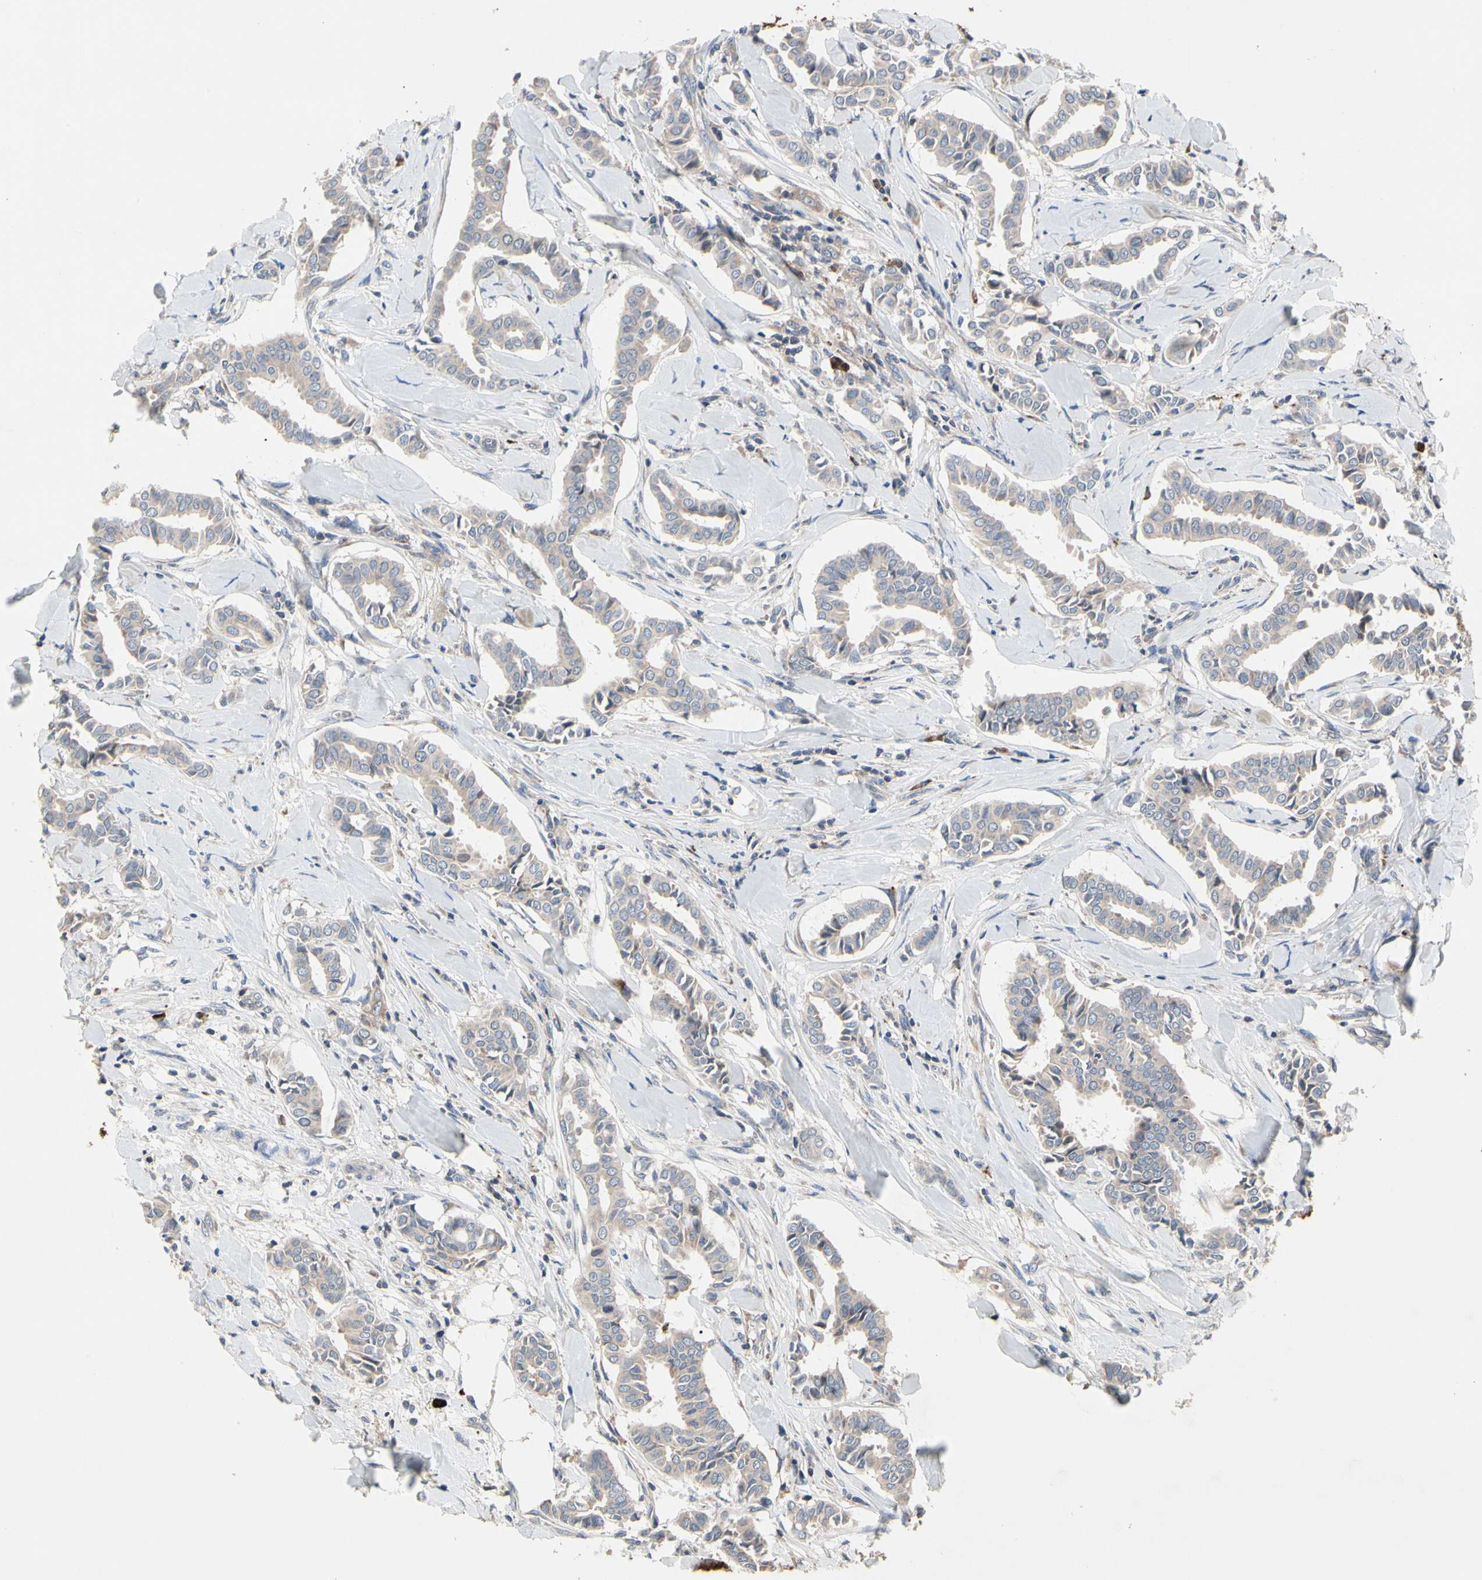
{"staining": {"intensity": "weak", "quantity": ">75%", "location": "cytoplasmic/membranous"}, "tissue": "head and neck cancer", "cell_type": "Tumor cells", "image_type": "cancer", "snomed": [{"axis": "morphology", "description": "Adenocarcinoma, NOS"}, {"axis": "topography", "description": "Salivary gland"}, {"axis": "topography", "description": "Head-Neck"}], "caption": "Immunohistochemical staining of head and neck adenocarcinoma exhibits low levels of weak cytoplasmic/membranous protein positivity in approximately >75% of tumor cells.", "gene": "MMEL1", "patient": {"sex": "female", "age": 59}}